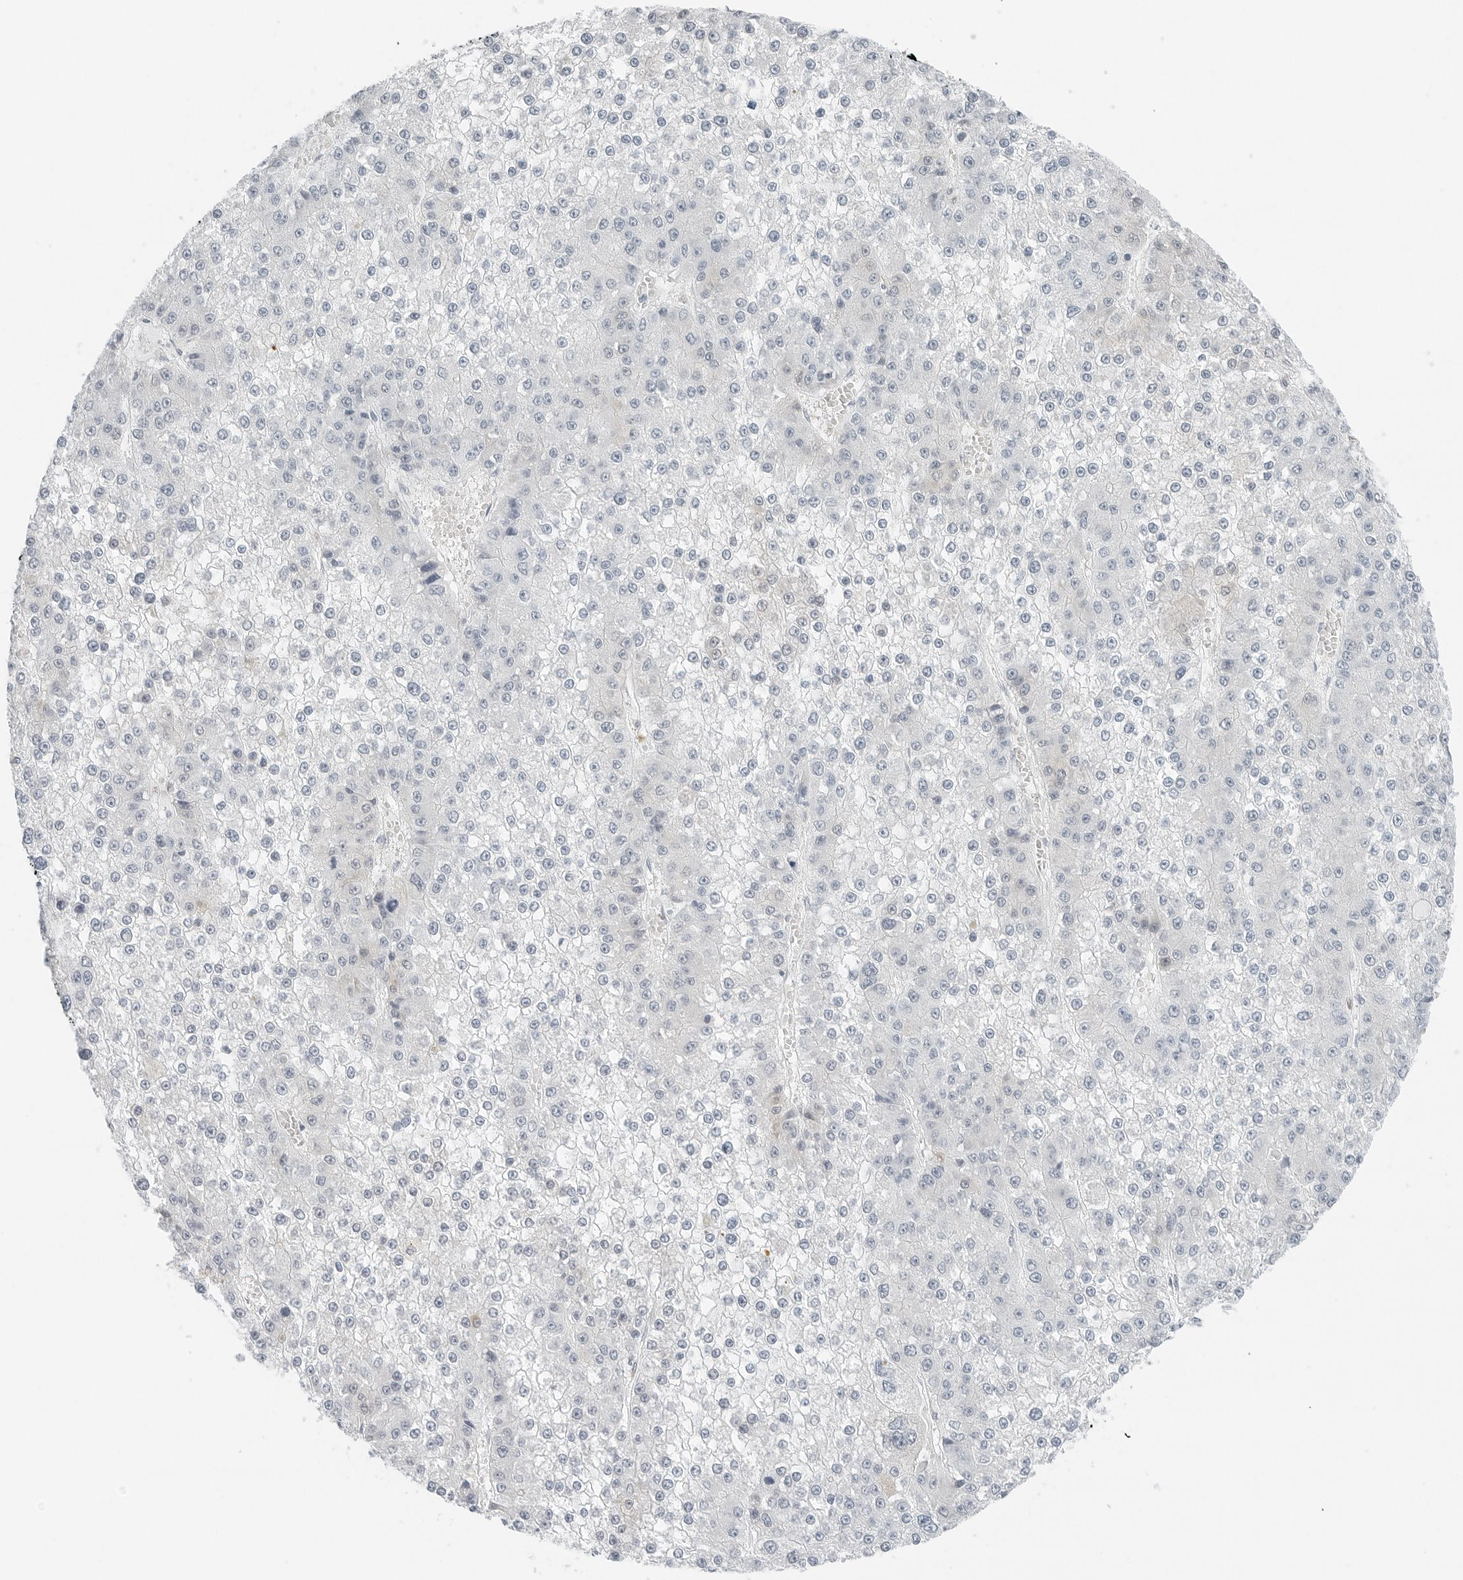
{"staining": {"intensity": "negative", "quantity": "none", "location": "none"}, "tissue": "liver cancer", "cell_type": "Tumor cells", "image_type": "cancer", "snomed": [{"axis": "morphology", "description": "Carcinoma, Hepatocellular, NOS"}, {"axis": "topography", "description": "Liver"}], "caption": "A photomicrograph of human liver cancer is negative for staining in tumor cells. (Brightfield microscopy of DAB immunohistochemistry at high magnification).", "gene": "P4HA2", "patient": {"sex": "female", "age": 73}}